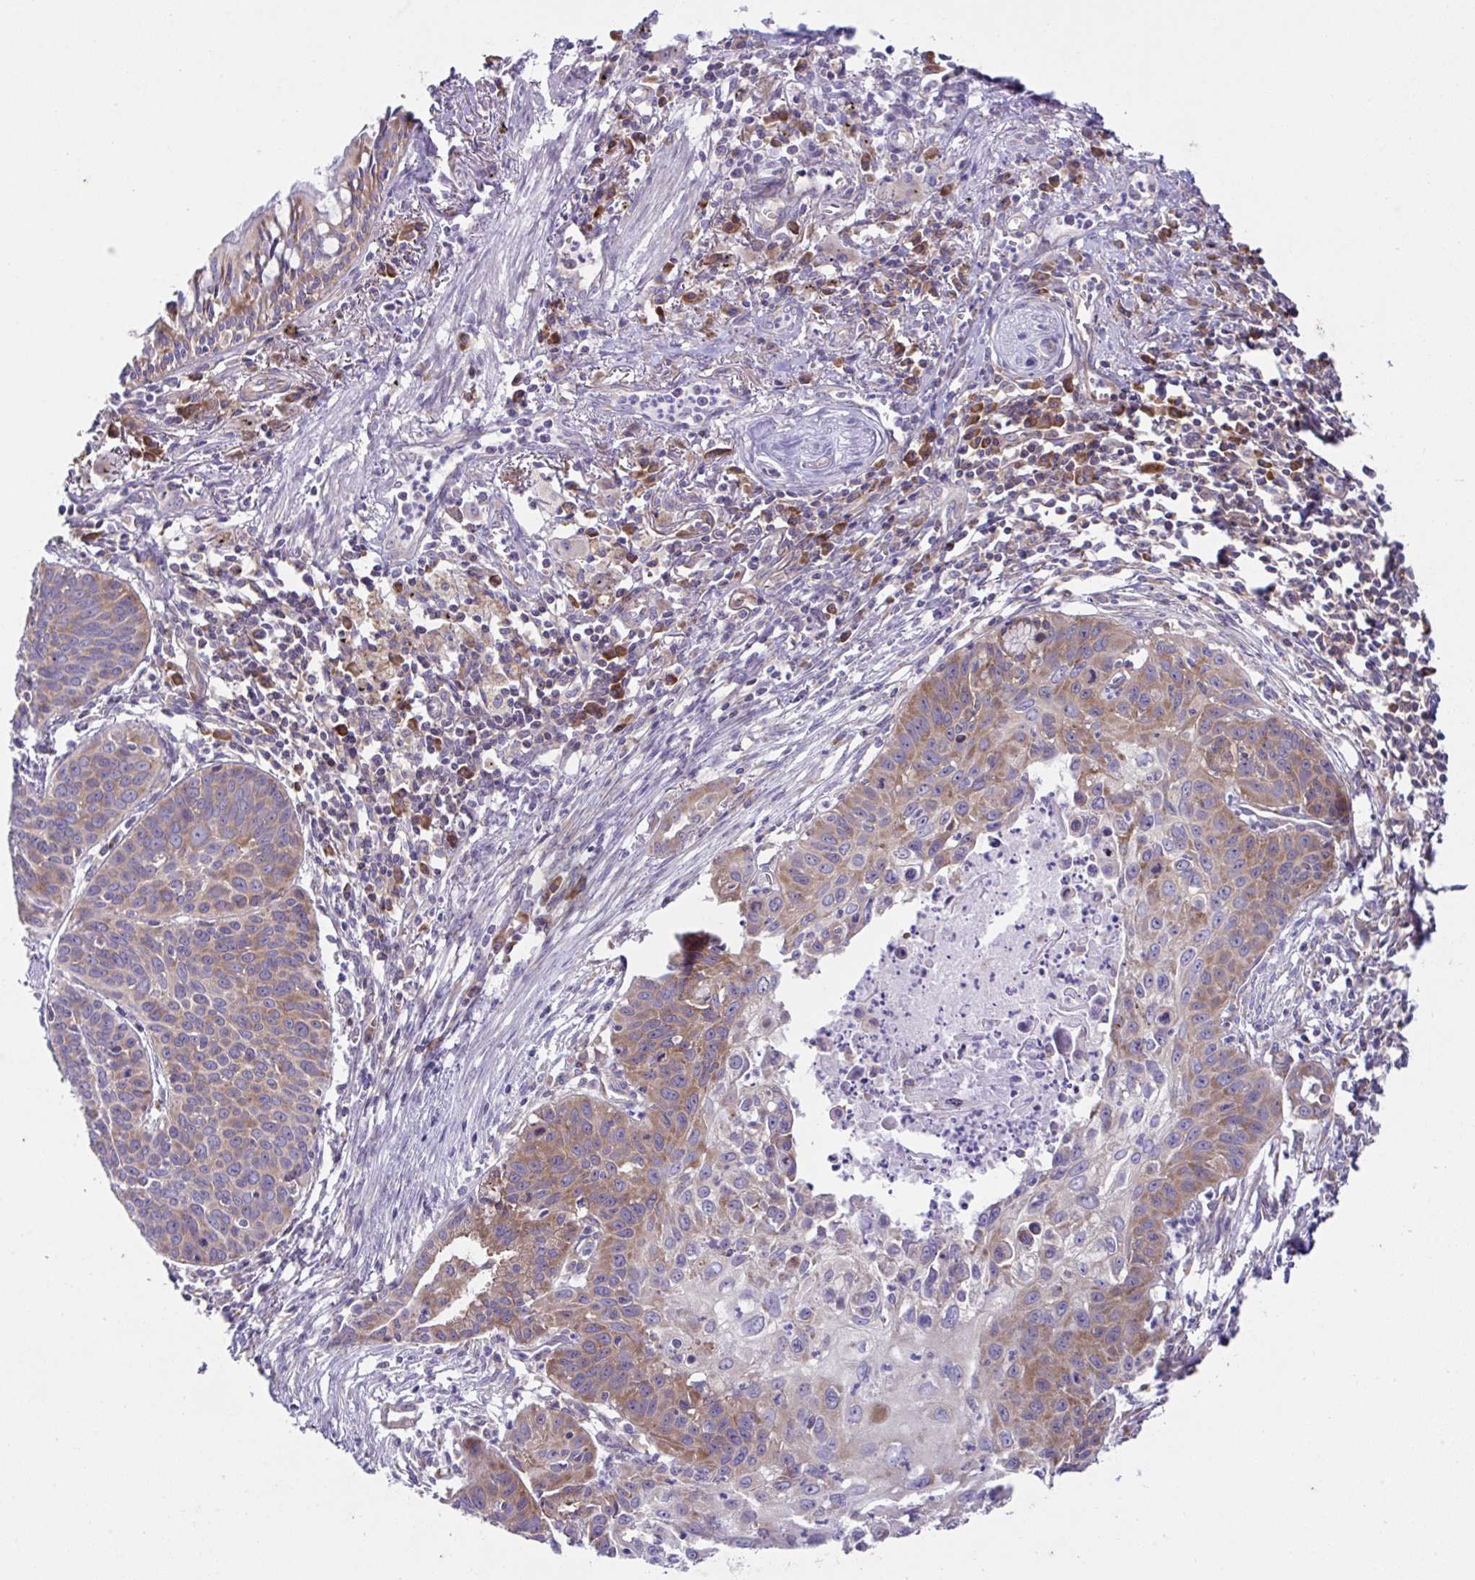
{"staining": {"intensity": "moderate", "quantity": "25%-75%", "location": "cytoplasmic/membranous"}, "tissue": "lung cancer", "cell_type": "Tumor cells", "image_type": "cancer", "snomed": [{"axis": "morphology", "description": "Squamous cell carcinoma, NOS"}, {"axis": "topography", "description": "Lung"}], "caption": "Immunohistochemistry staining of lung cancer, which displays medium levels of moderate cytoplasmic/membranous positivity in approximately 25%-75% of tumor cells indicating moderate cytoplasmic/membranous protein expression. The staining was performed using DAB (brown) for protein detection and nuclei were counterstained in hematoxylin (blue).", "gene": "FAU", "patient": {"sex": "male", "age": 71}}